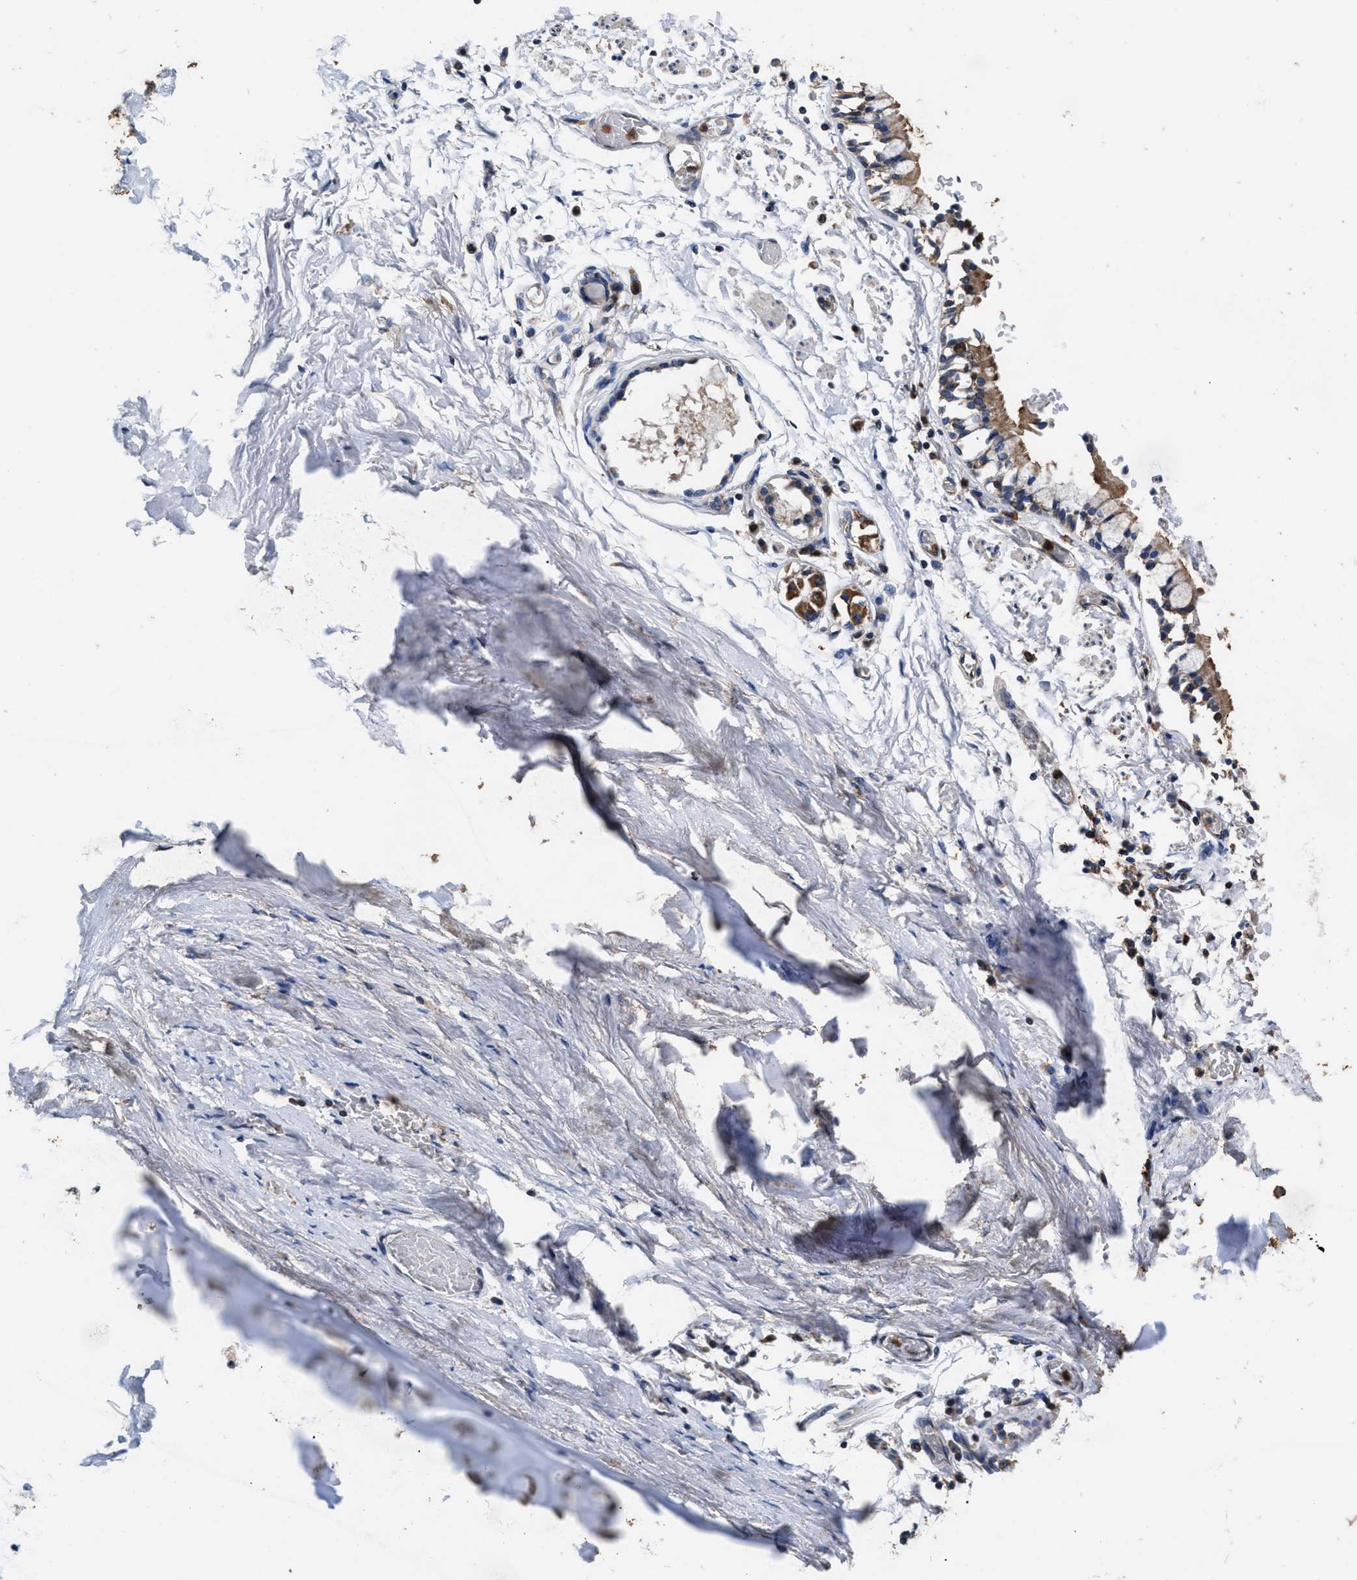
{"staining": {"intensity": "moderate", "quantity": "25%-75%", "location": "cytoplasmic/membranous"}, "tissue": "adipose tissue", "cell_type": "Adipocytes", "image_type": "normal", "snomed": [{"axis": "morphology", "description": "Normal tissue, NOS"}, {"axis": "topography", "description": "Cartilage tissue"}, {"axis": "topography", "description": "Lung"}], "caption": "Protein positivity by immunohistochemistry demonstrates moderate cytoplasmic/membranous expression in approximately 25%-75% of adipocytes in unremarkable adipose tissue.", "gene": "ACLY", "patient": {"sex": "female", "age": 77}}